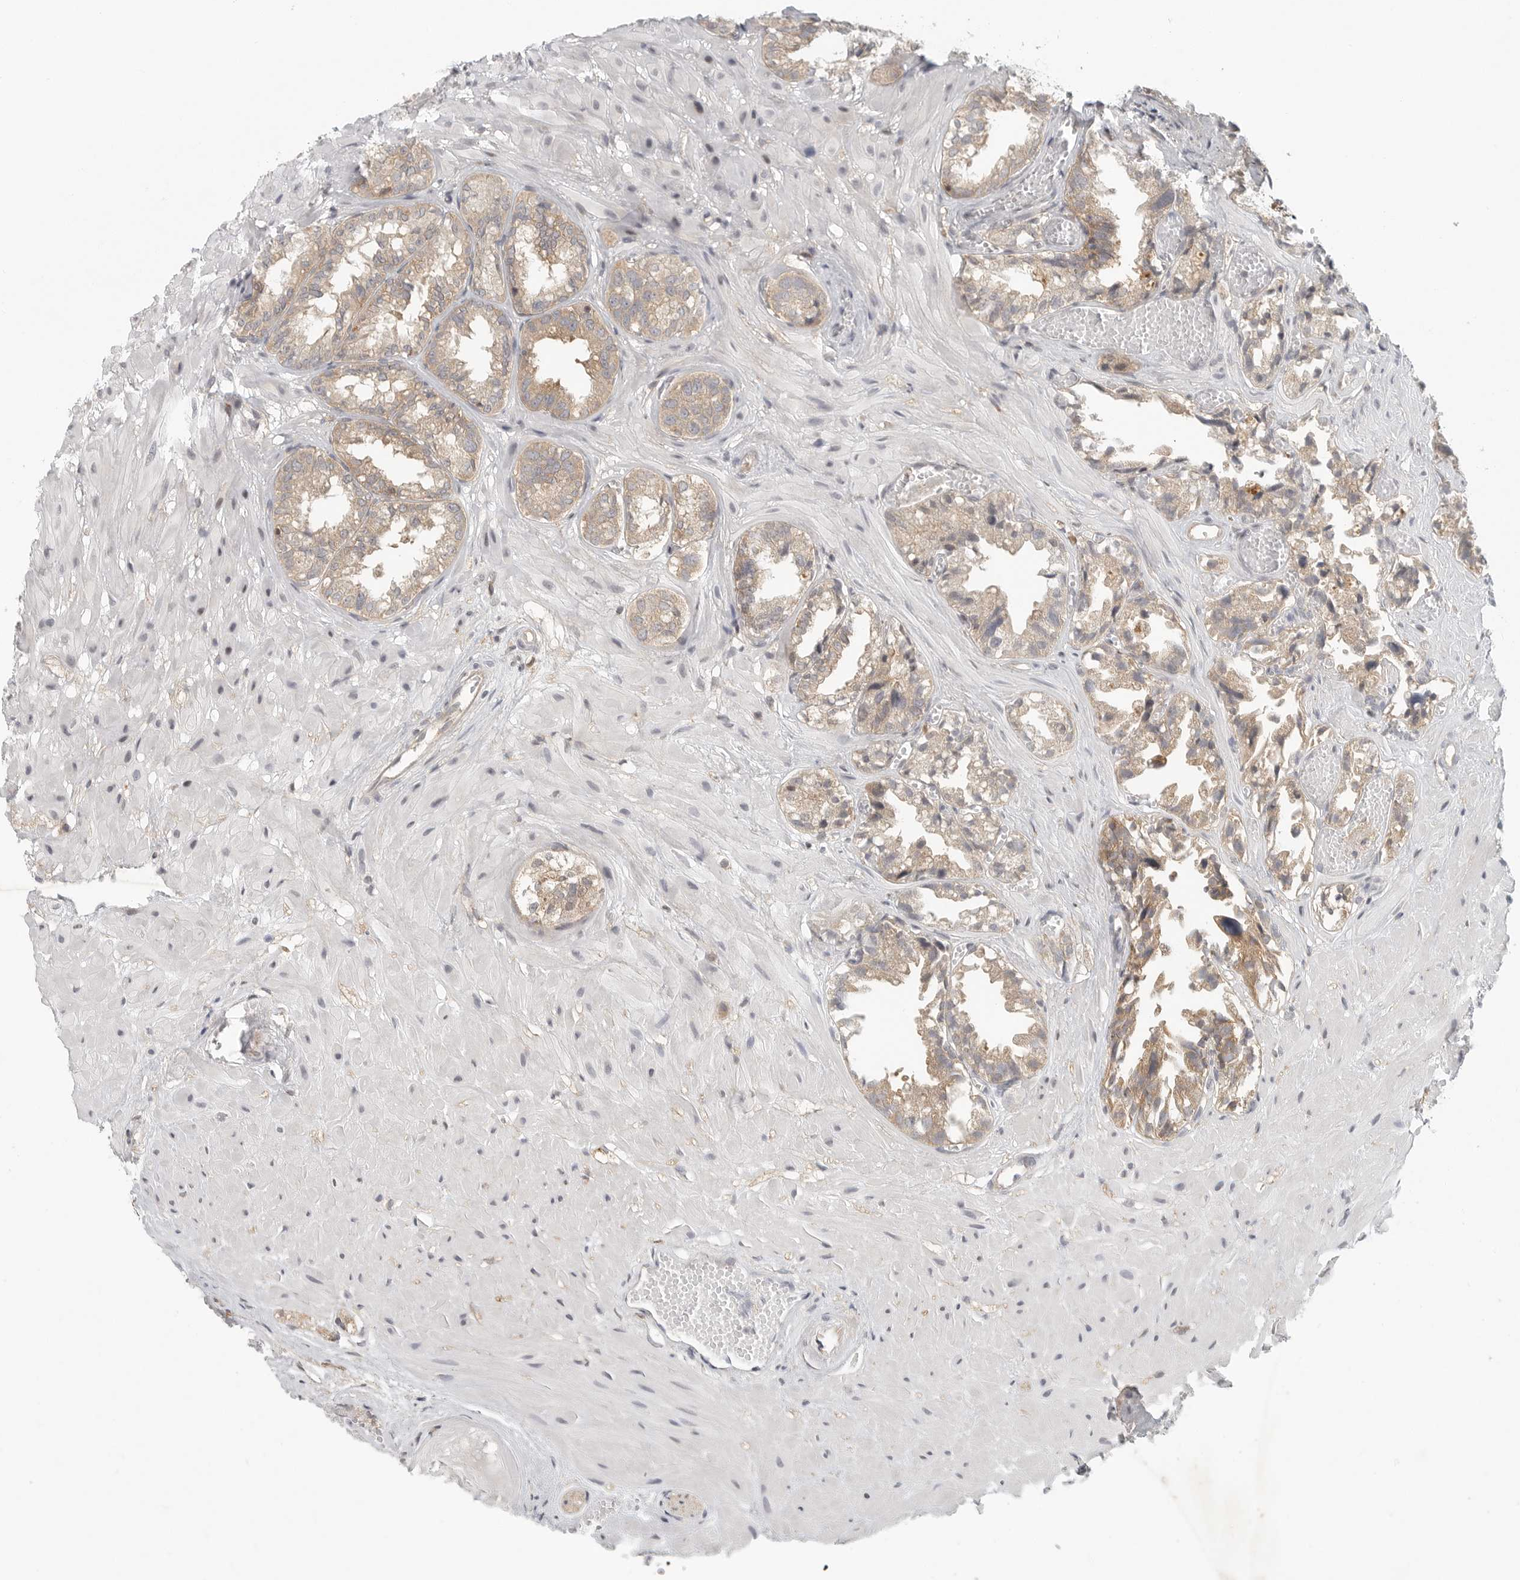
{"staining": {"intensity": "weak", "quantity": ">75%", "location": "cytoplasmic/membranous"}, "tissue": "seminal vesicle", "cell_type": "Glandular cells", "image_type": "normal", "snomed": [{"axis": "morphology", "description": "Normal tissue, NOS"}, {"axis": "topography", "description": "Prostate"}, {"axis": "topography", "description": "Seminal veicle"}], "caption": "Immunohistochemistry of benign human seminal vesicle displays low levels of weak cytoplasmic/membranous staining in about >75% of glandular cells. The protein of interest is shown in brown color, while the nuclei are stained blue.", "gene": "HDAC6", "patient": {"sex": "male", "age": 51}}